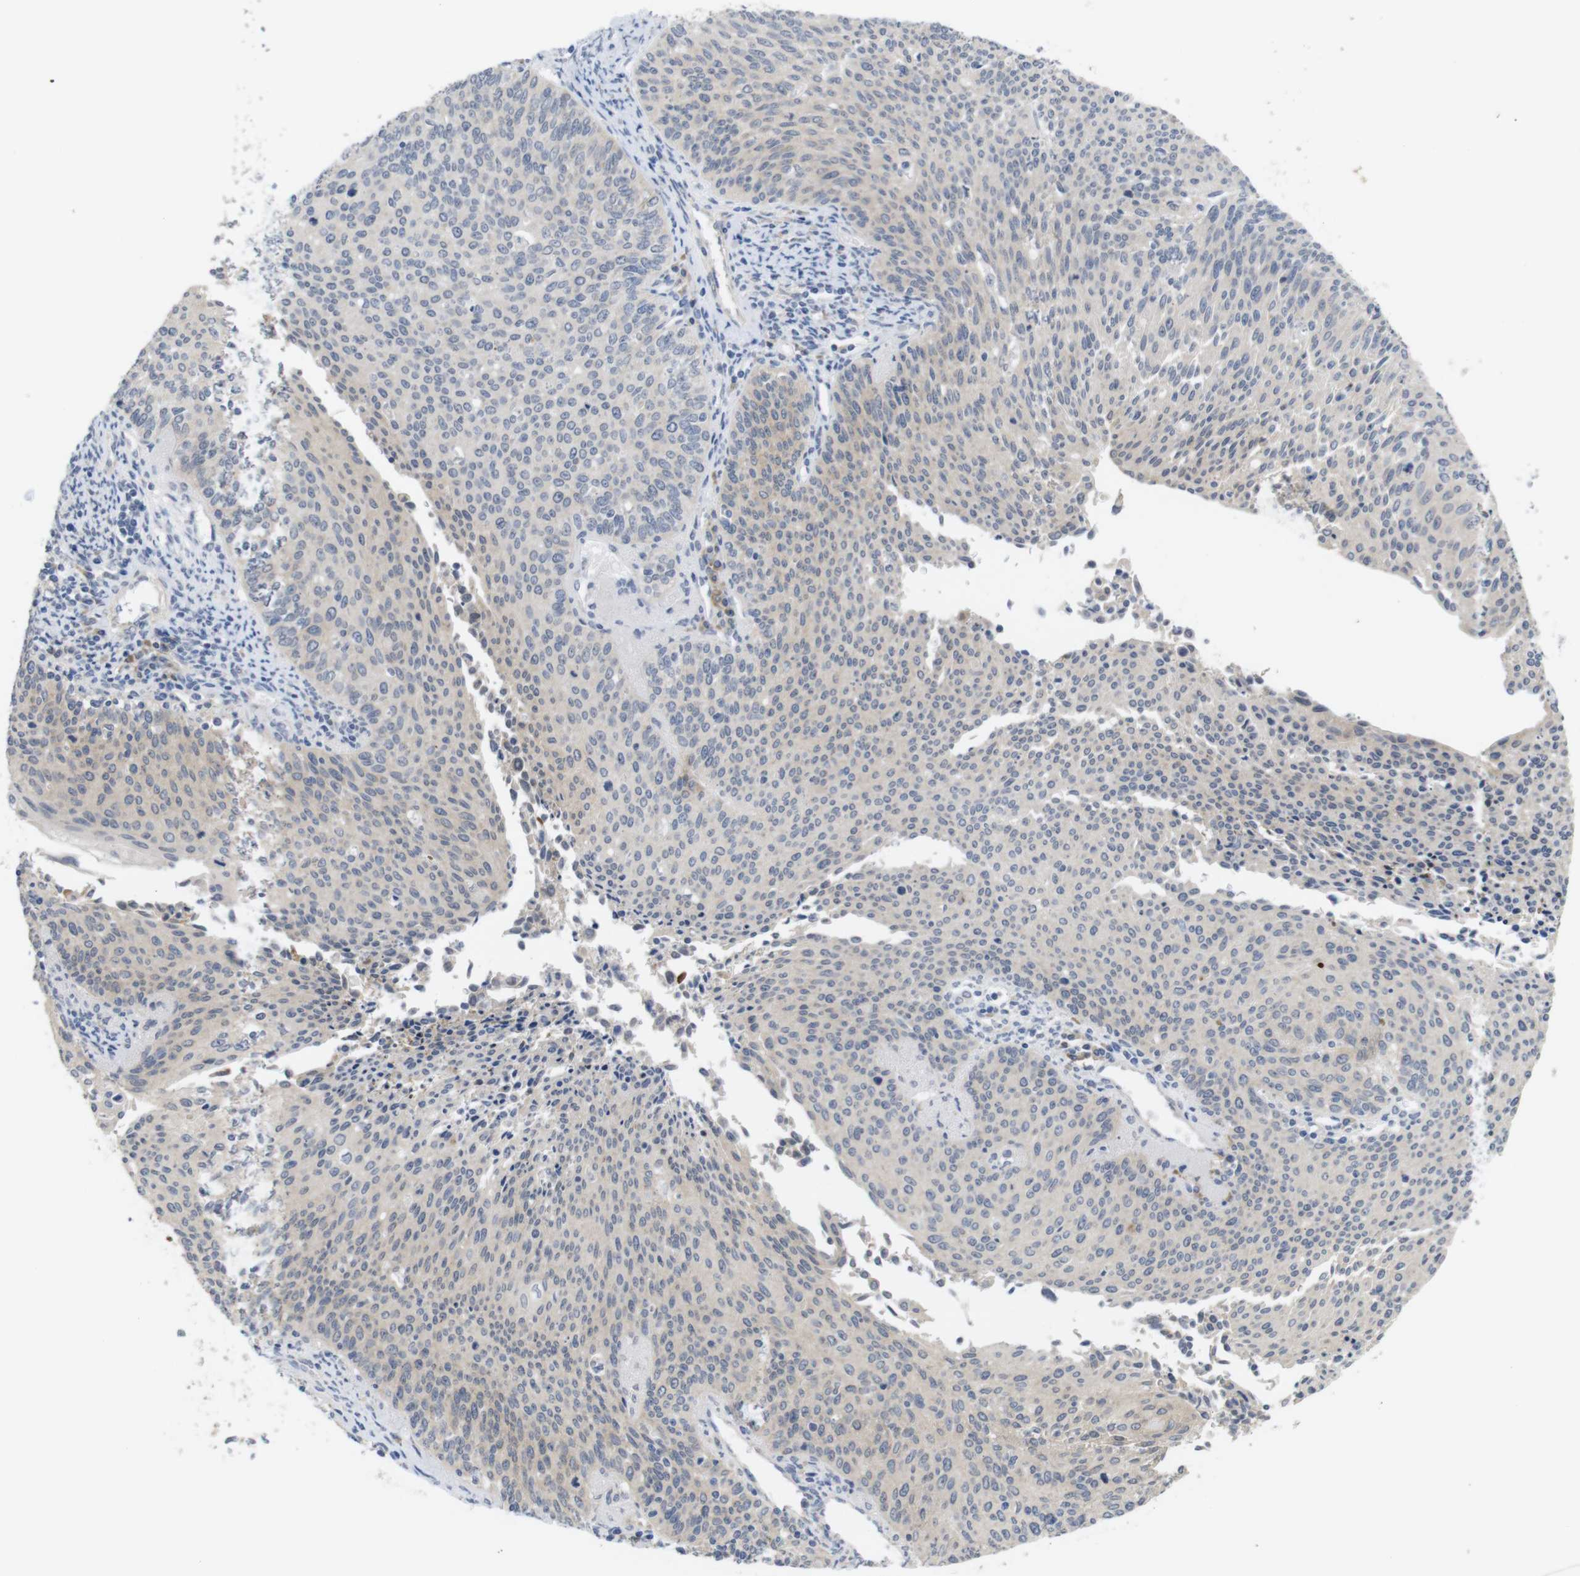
{"staining": {"intensity": "moderate", "quantity": "<25%", "location": "cytoplasmic/membranous"}, "tissue": "cervical cancer", "cell_type": "Tumor cells", "image_type": "cancer", "snomed": [{"axis": "morphology", "description": "Squamous cell carcinoma, NOS"}, {"axis": "topography", "description": "Cervix"}], "caption": "A histopathology image showing moderate cytoplasmic/membranous expression in about <25% of tumor cells in cervical squamous cell carcinoma, as visualized by brown immunohistochemical staining.", "gene": "BCAR3", "patient": {"sex": "female", "age": 55}}